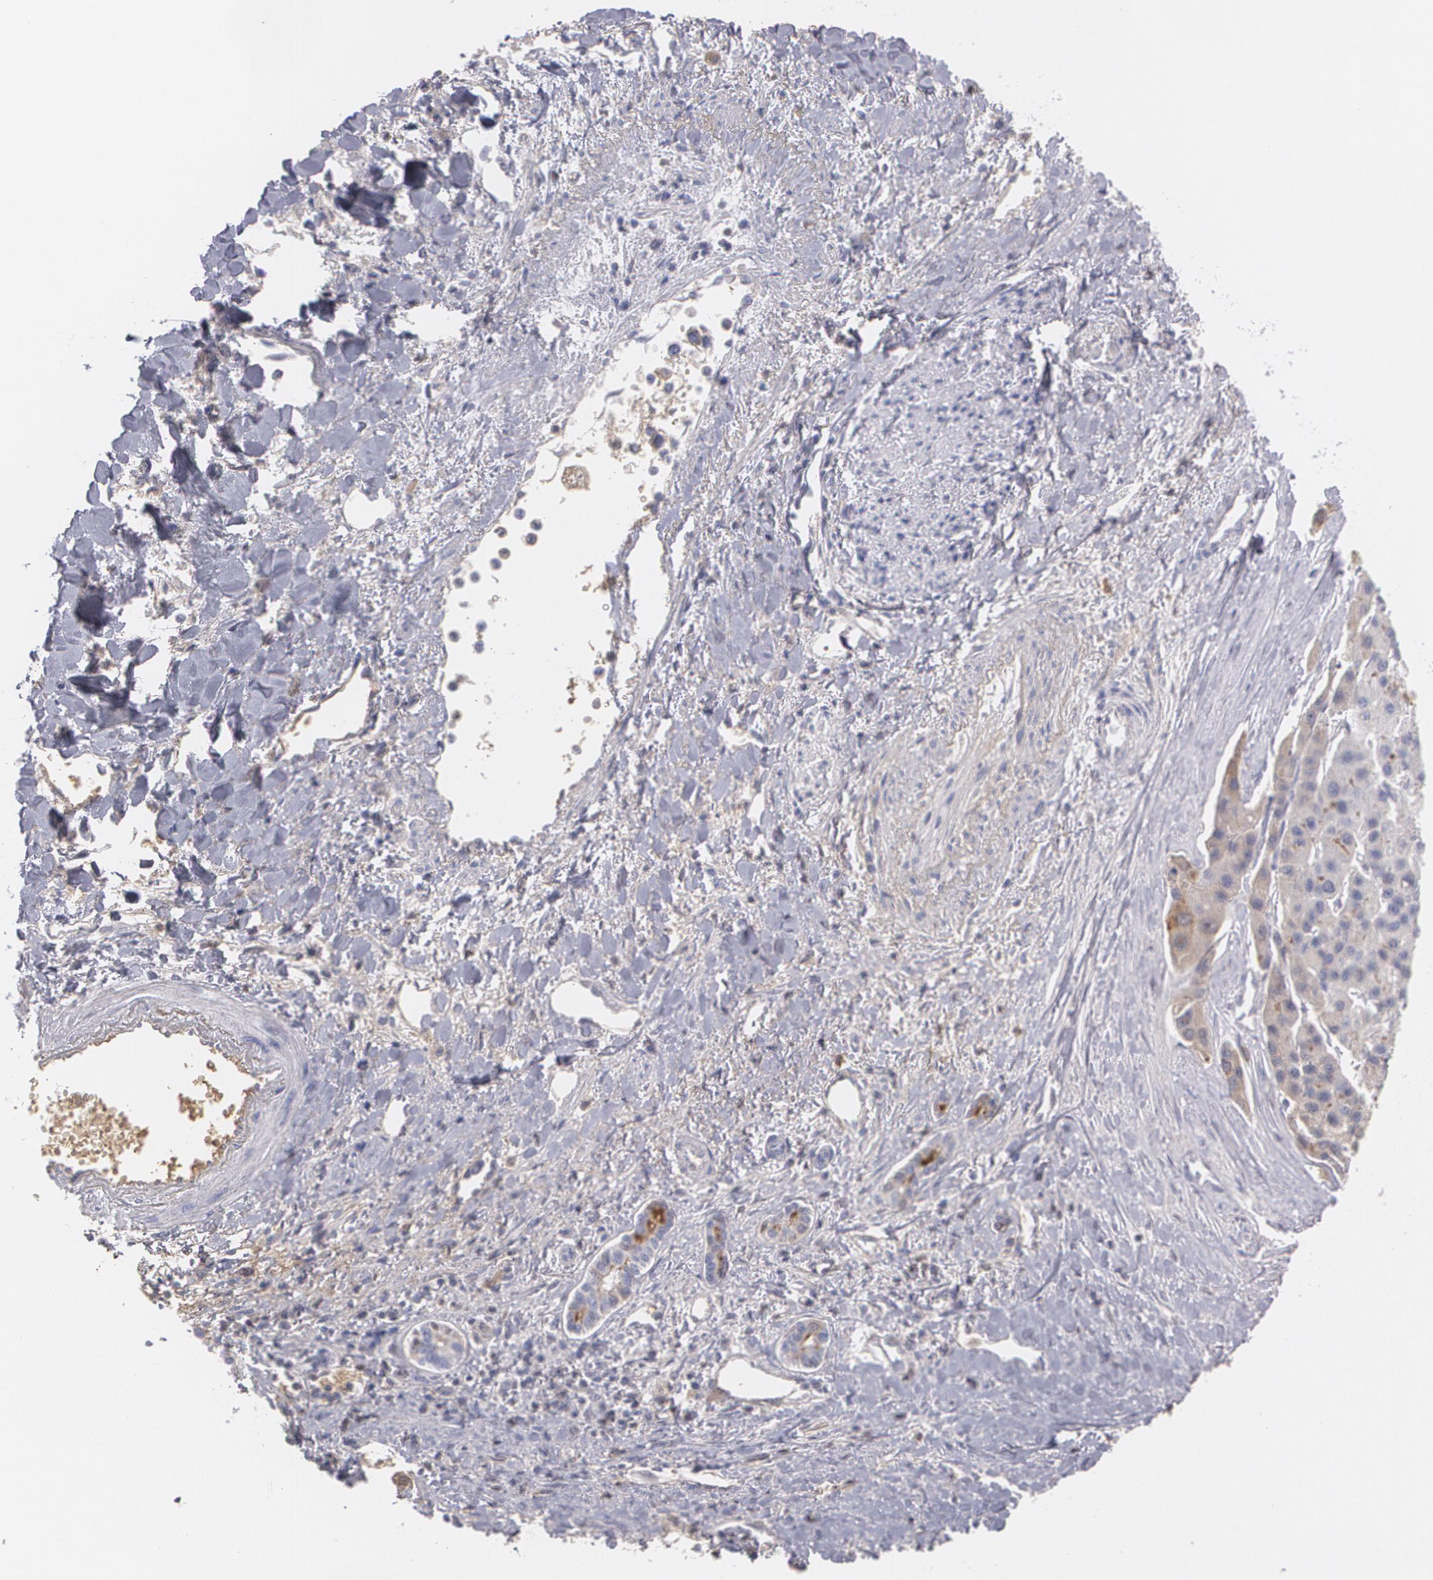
{"staining": {"intensity": "weak", "quantity": "25%-75%", "location": "cytoplasmic/membranous"}, "tissue": "liver cancer", "cell_type": "Tumor cells", "image_type": "cancer", "snomed": [{"axis": "morphology", "description": "Carcinoma, Hepatocellular, NOS"}, {"axis": "topography", "description": "Liver"}], "caption": "This is an image of immunohistochemistry (IHC) staining of liver cancer (hepatocellular carcinoma), which shows weak staining in the cytoplasmic/membranous of tumor cells.", "gene": "SERPINA1", "patient": {"sex": "female", "age": 85}}